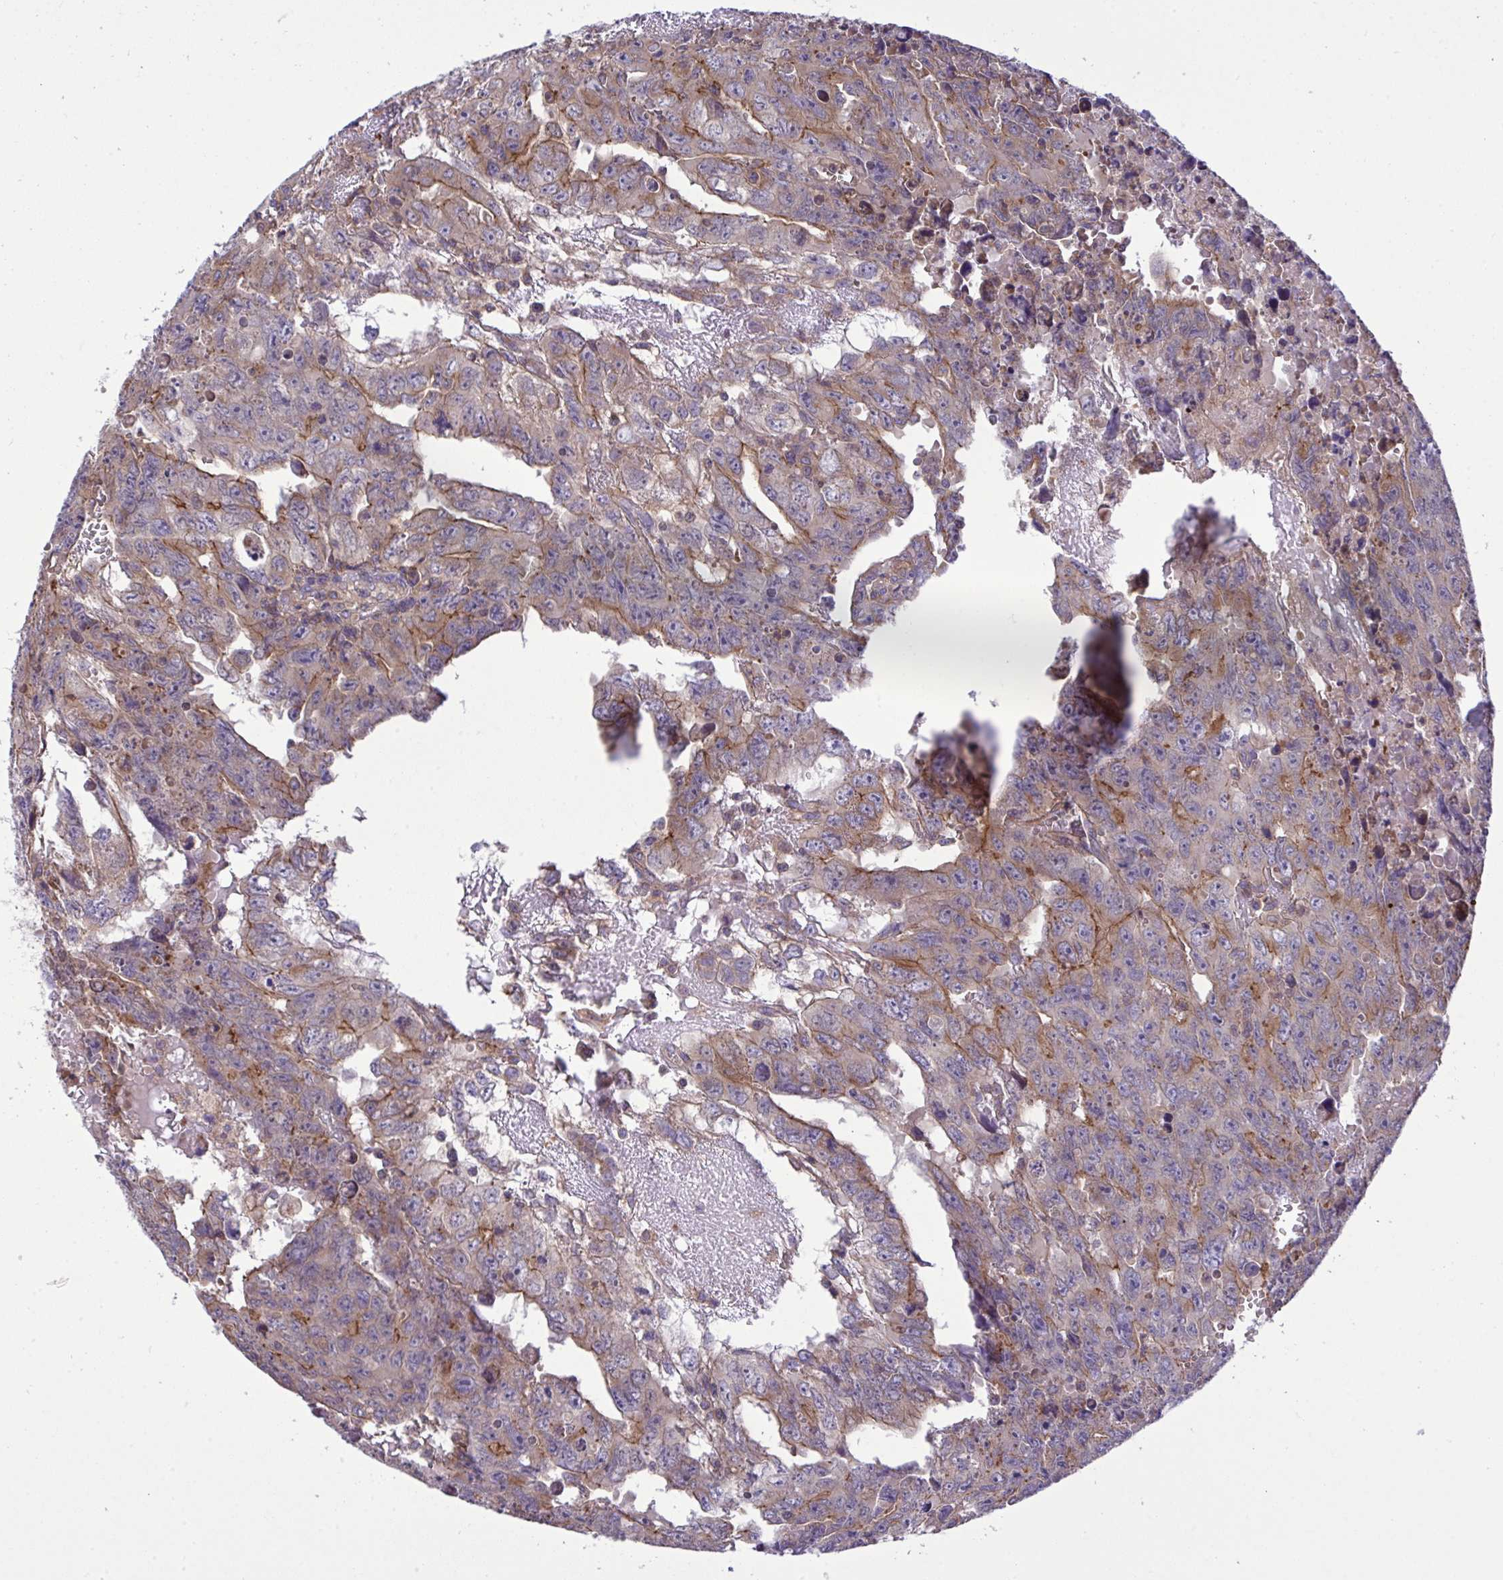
{"staining": {"intensity": "moderate", "quantity": "<25%", "location": "cytoplasmic/membranous"}, "tissue": "testis cancer", "cell_type": "Tumor cells", "image_type": "cancer", "snomed": [{"axis": "morphology", "description": "Carcinoma, Embryonal, NOS"}, {"axis": "topography", "description": "Testis"}], "caption": "Testis cancer (embryonal carcinoma) was stained to show a protein in brown. There is low levels of moderate cytoplasmic/membranous expression in approximately <25% of tumor cells. The protein is stained brown, and the nuclei are stained in blue (DAB (3,3'-diaminobenzidine) IHC with brightfield microscopy, high magnification).", "gene": "GRB14", "patient": {"sex": "male", "age": 24}}